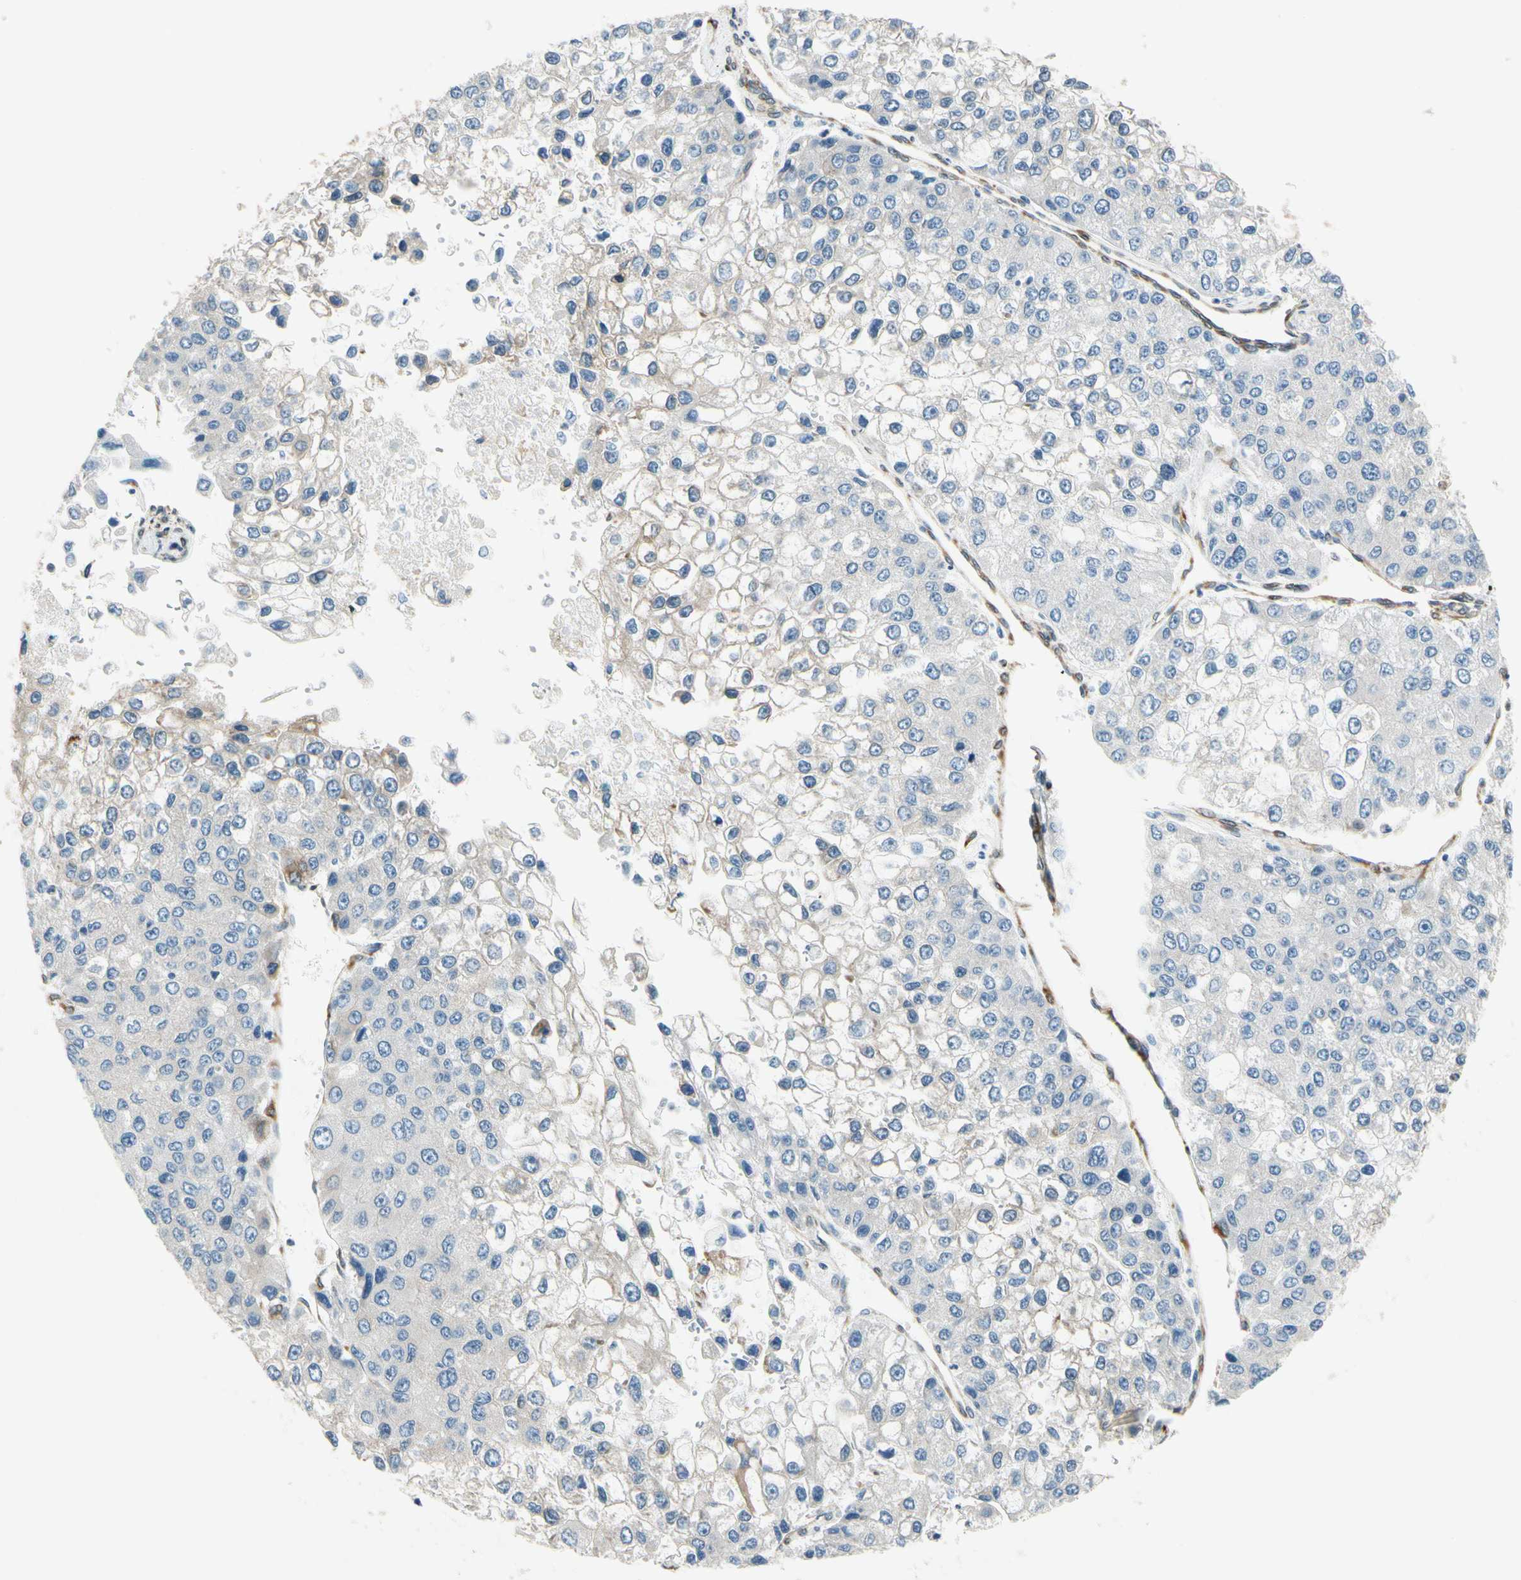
{"staining": {"intensity": "negative", "quantity": "none", "location": "none"}, "tissue": "liver cancer", "cell_type": "Tumor cells", "image_type": "cancer", "snomed": [{"axis": "morphology", "description": "Carcinoma, Hepatocellular, NOS"}, {"axis": "topography", "description": "Liver"}], "caption": "High magnification brightfield microscopy of liver cancer (hepatocellular carcinoma) stained with DAB (3,3'-diaminobenzidine) (brown) and counterstained with hematoxylin (blue): tumor cells show no significant positivity.", "gene": "FKBP7", "patient": {"sex": "female", "age": 66}}